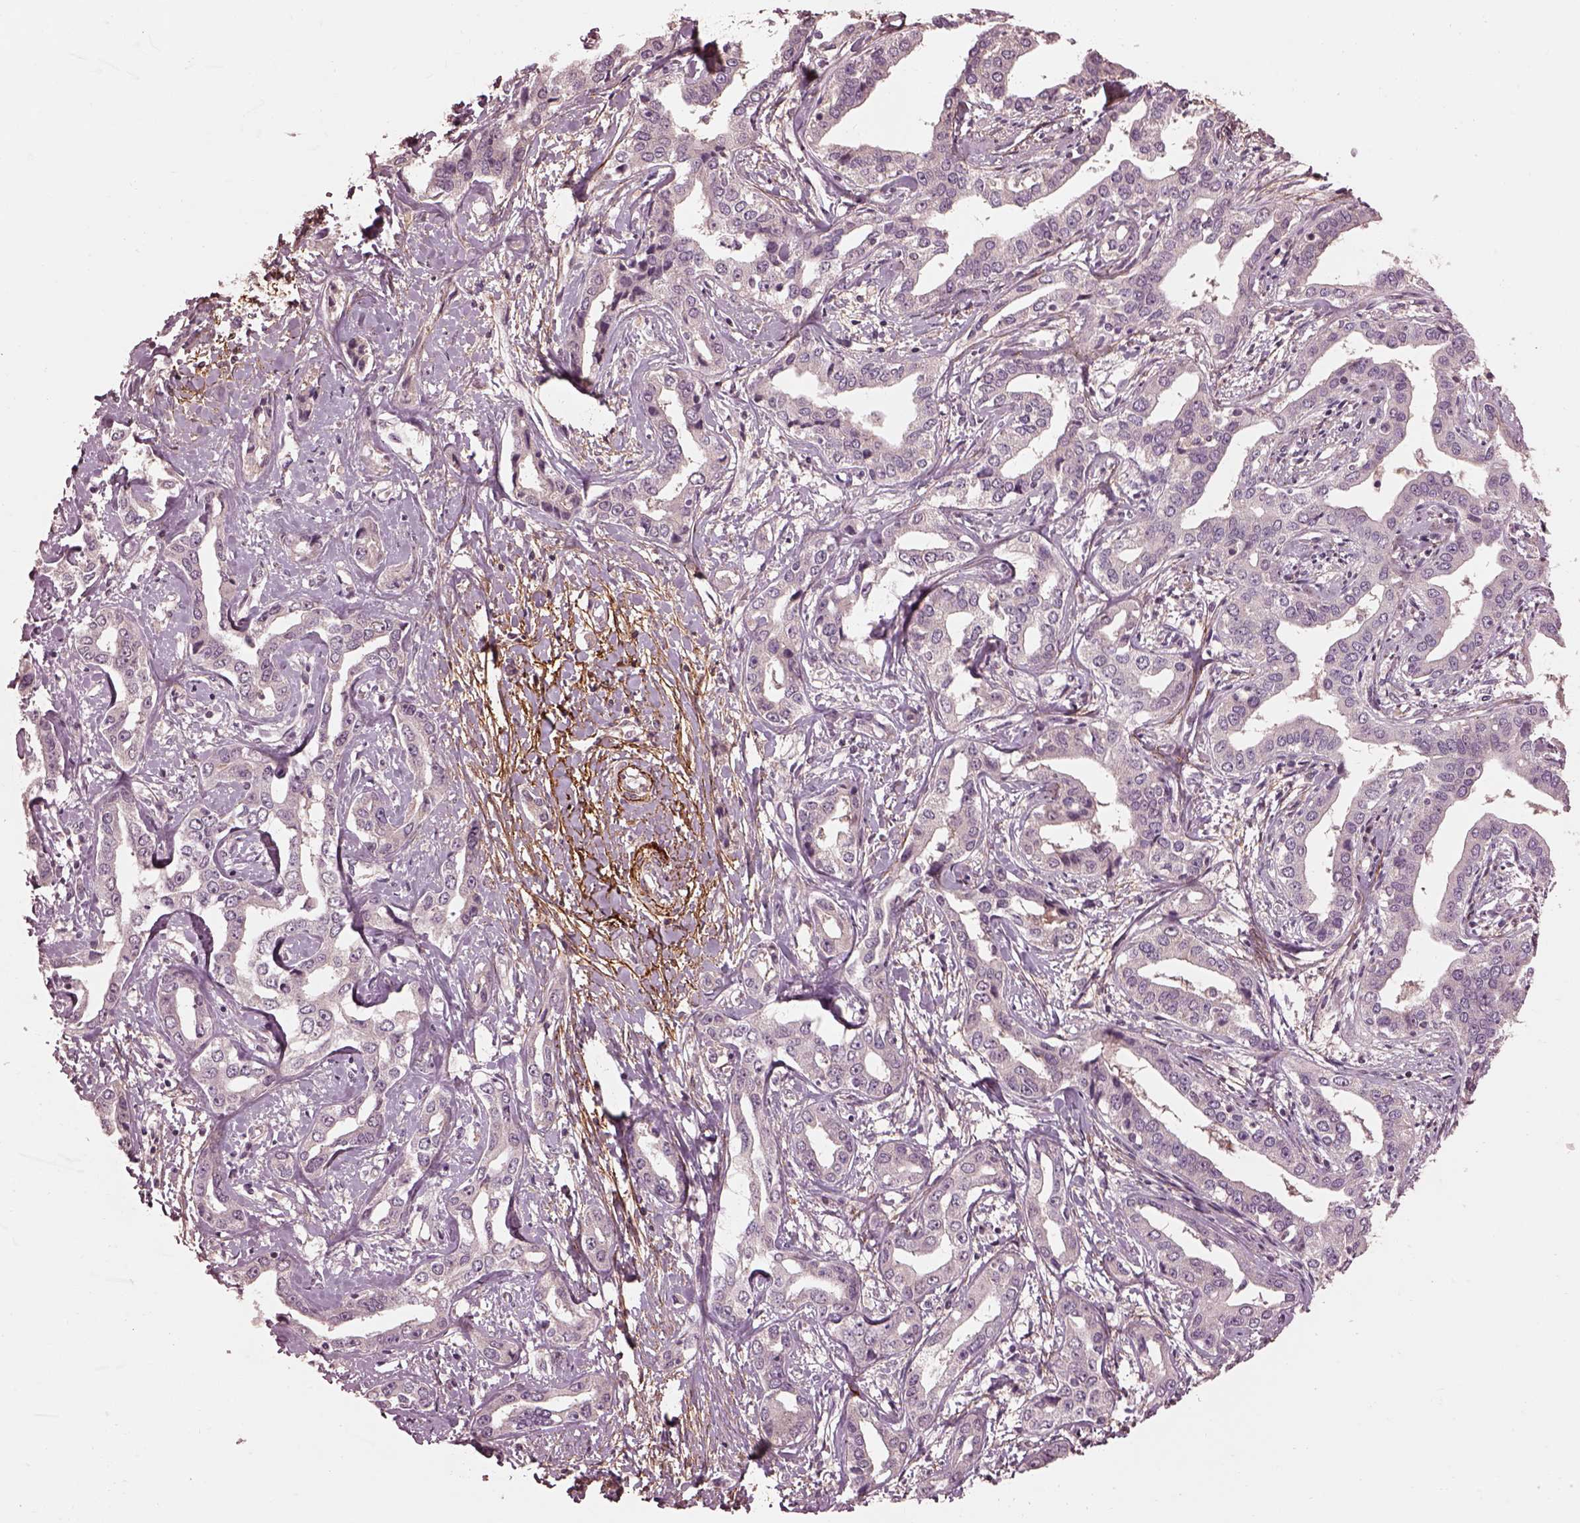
{"staining": {"intensity": "negative", "quantity": "none", "location": "none"}, "tissue": "liver cancer", "cell_type": "Tumor cells", "image_type": "cancer", "snomed": [{"axis": "morphology", "description": "Cholangiocarcinoma"}, {"axis": "topography", "description": "Liver"}], "caption": "Immunohistochemical staining of human liver cancer (cholangiocarcinoma) demonstrates no significant expression in tumor cells.", "gene": "EFEMP1", "patient": {"sex": "male", "age": 59}}